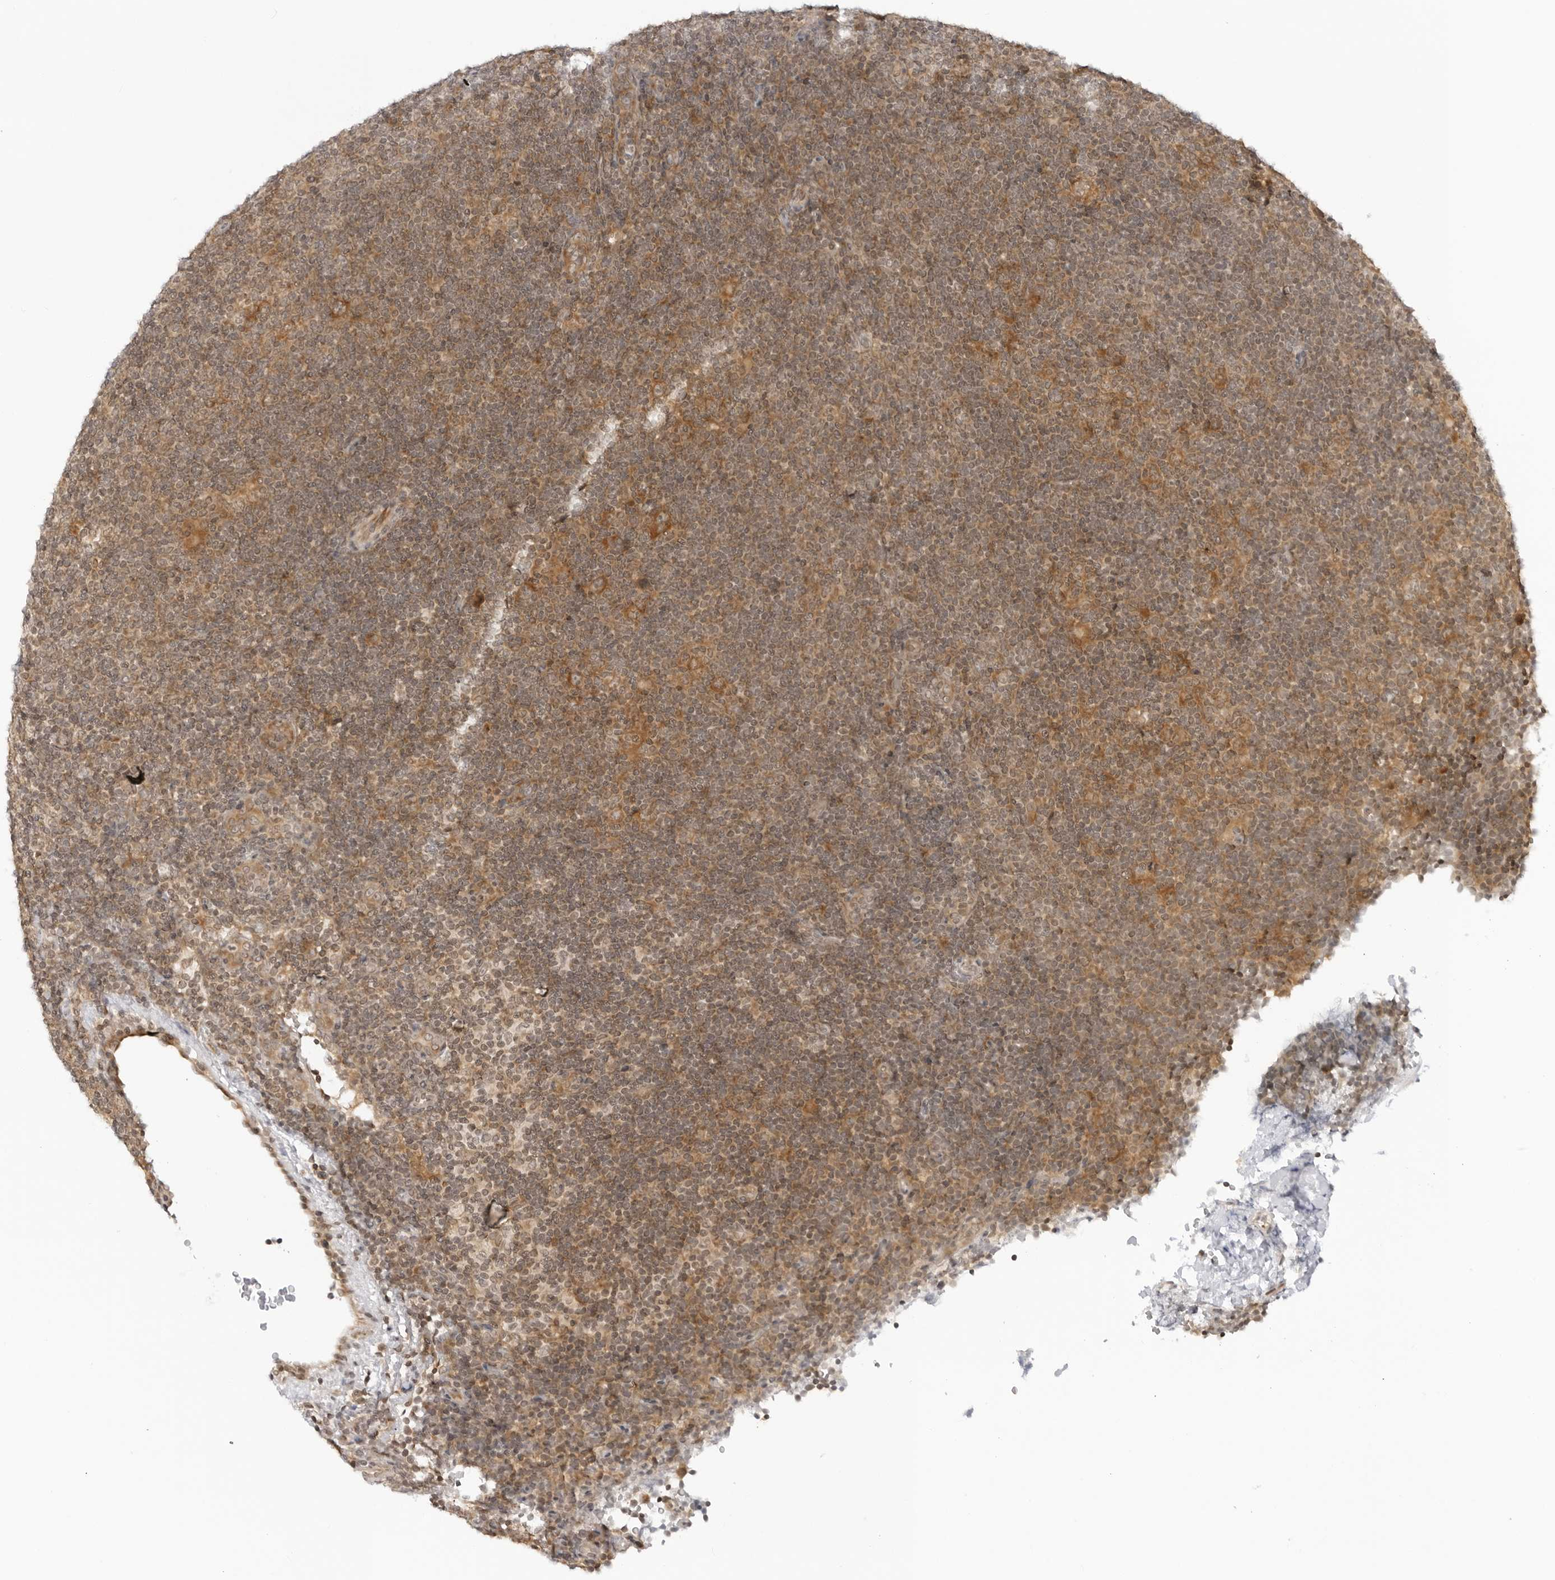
{"staining": {"intensity": "moderate", "quantity": ">75%", "location": "cytoplasmic/membranous"}, "tissue": "lymphoma", "cell_type": "Tumor cells", "image_type": "cancer", "snomed": [{"axis": "morphology", "description": "Hodgkin's disease, NOS"}, {"axis": "topography", "description": "Lymph node"}], "caption": "IHC staining of Hodgkin's disease, which exhibits medium levels of moderate cytoplasmic/membranous staining in about >75% of tumor cells indicating moderate cytoplasmic/membranous protein positivity. The staining was performed using DAB (brown) for protein detection and nuclei were counterstained in hematoxylin (blue).", "gene": "PRRC2C", "patient": {"sex": "female", "age": 57}}